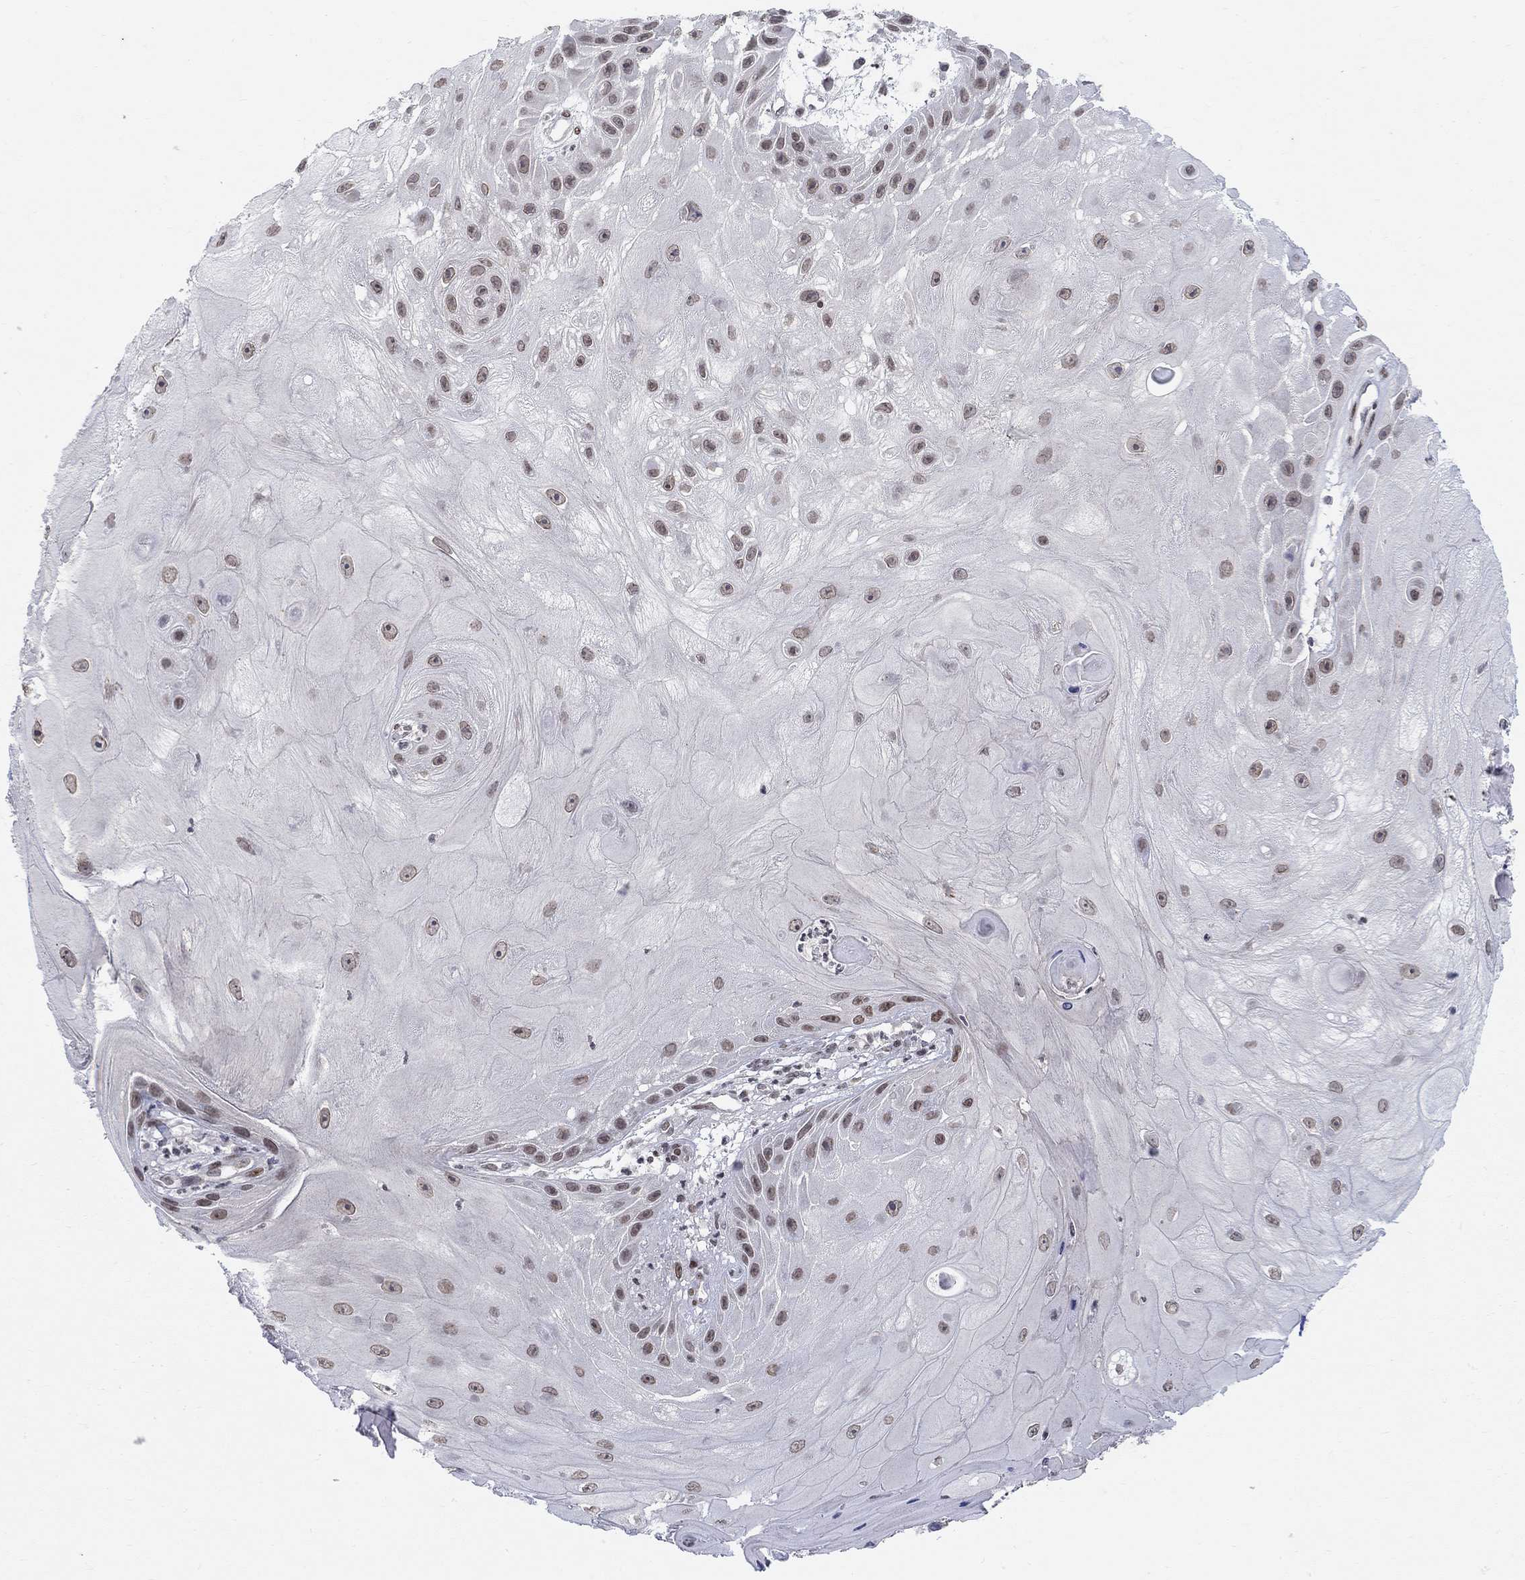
{"staining": {"intensity": "moderate", "quantity": "<25%", "location": "nuclear"}, "tissue": "skin cancer", "cell_type": "Tumor cells", "image_type": "cancer", "snomed": [{"axis": "morphology", "description": "Normal tissue, NOS"}, {"axis": "morphology", "description": "Squamous cell carcinoma, NOS"}, {"axis": "topography", "description": "Skin"}], "caption": "Immunohistochemical staining of skin cancer (squamous cell carcinoma) shows low levels of moderate nuclear protein staining in about <25% of tumor cells.", "gene": "KLF12", "patient": {"sex": "male", "age": 79}}